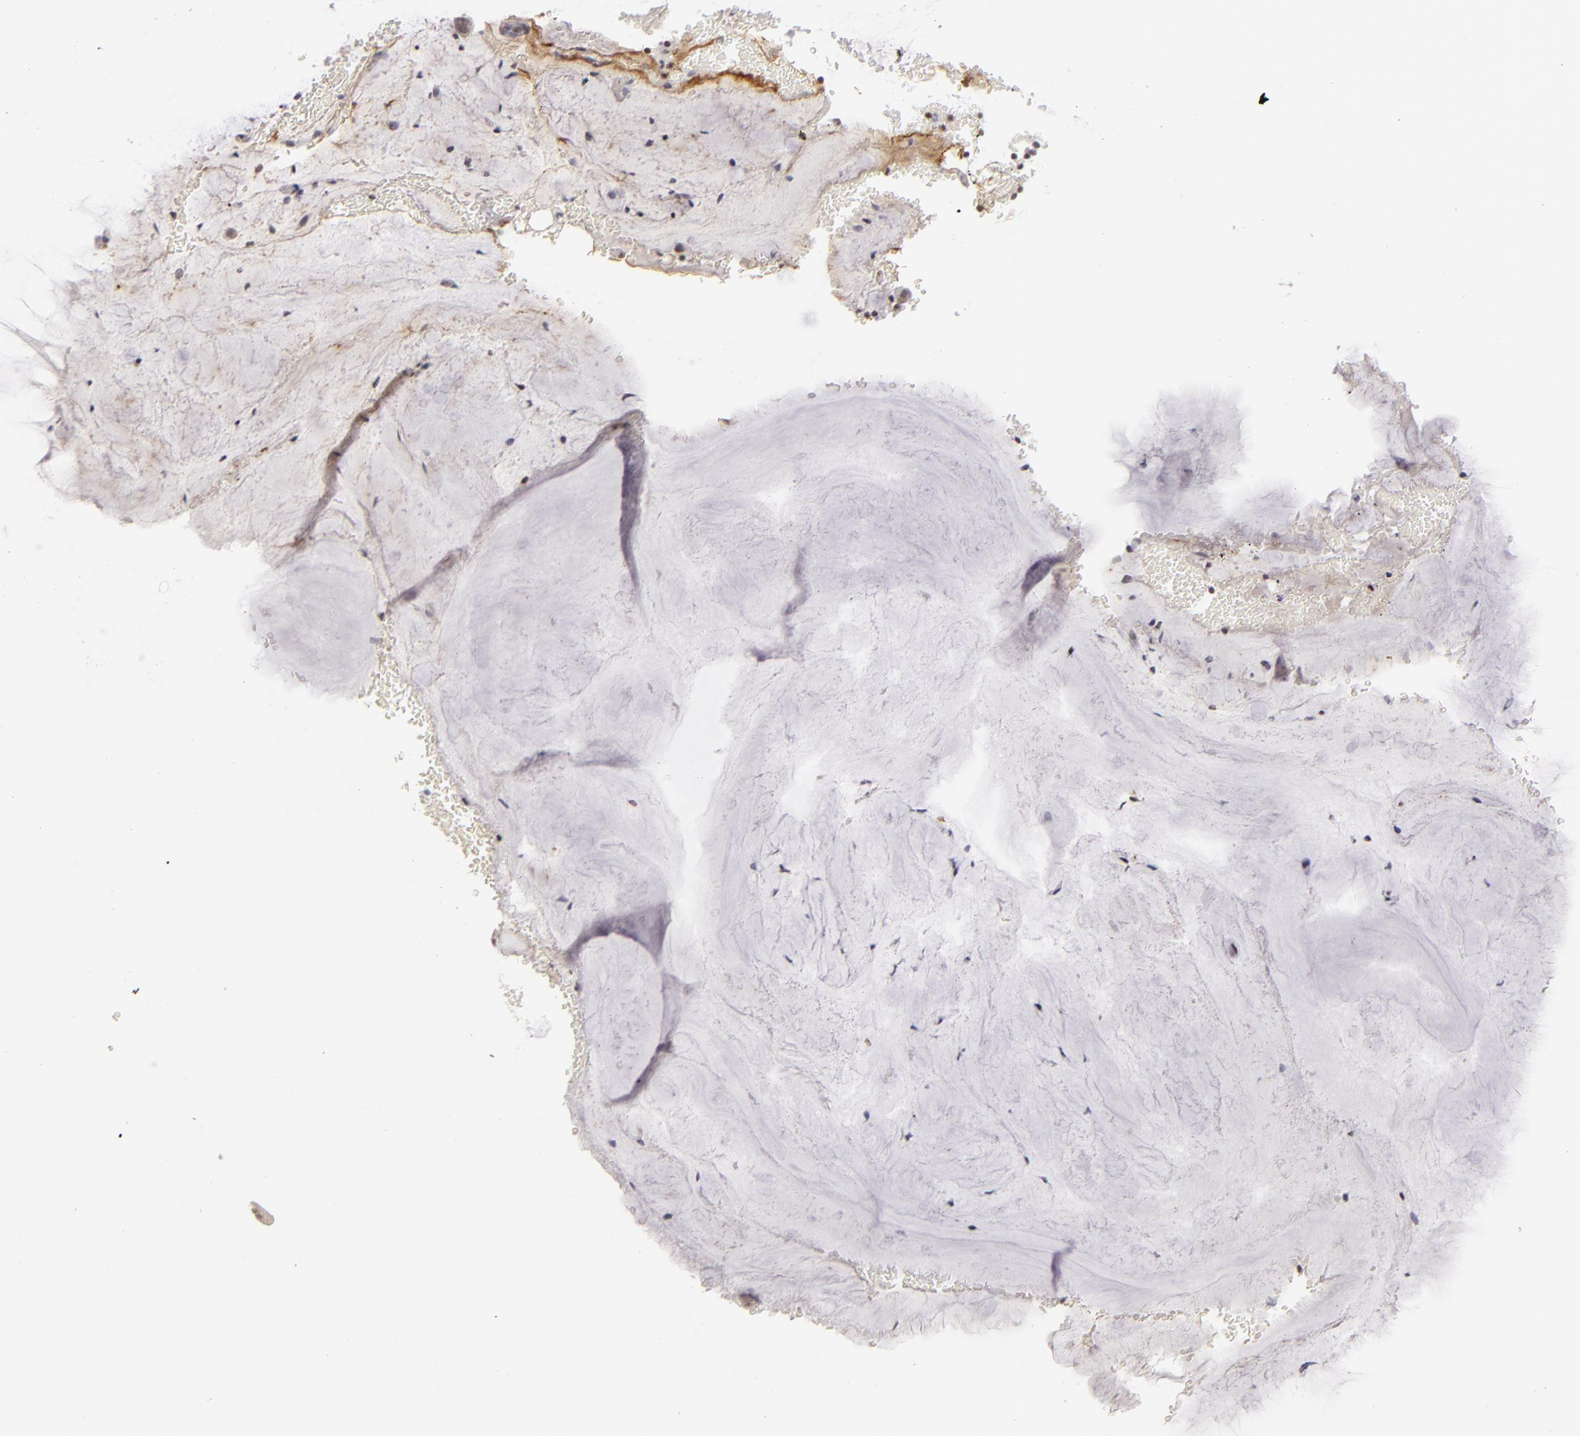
{"staining": {"intensity": "weak", "quantity": "25%-75%", "location": "nuclear"}, "tissue": "bronchus", "cell_type": "Respiratory epithelial cells", "image_type": "normal", "snomed": [{"axis": "morphology", "description": "Normal tissue, NOS"}, {"axis": "topography", "description": "Lymph node of abdomen"}, {"axis": "topography", "description": "Lymph node of pelvis"}], "caption": "Bronchus stained for a protein (brown) reveals weak nuclear positive staining in approximately 25%-75% of respiratory epithelial cells.", "gene": "DAXX", "patient": {"sex": "female", "age": 65}}